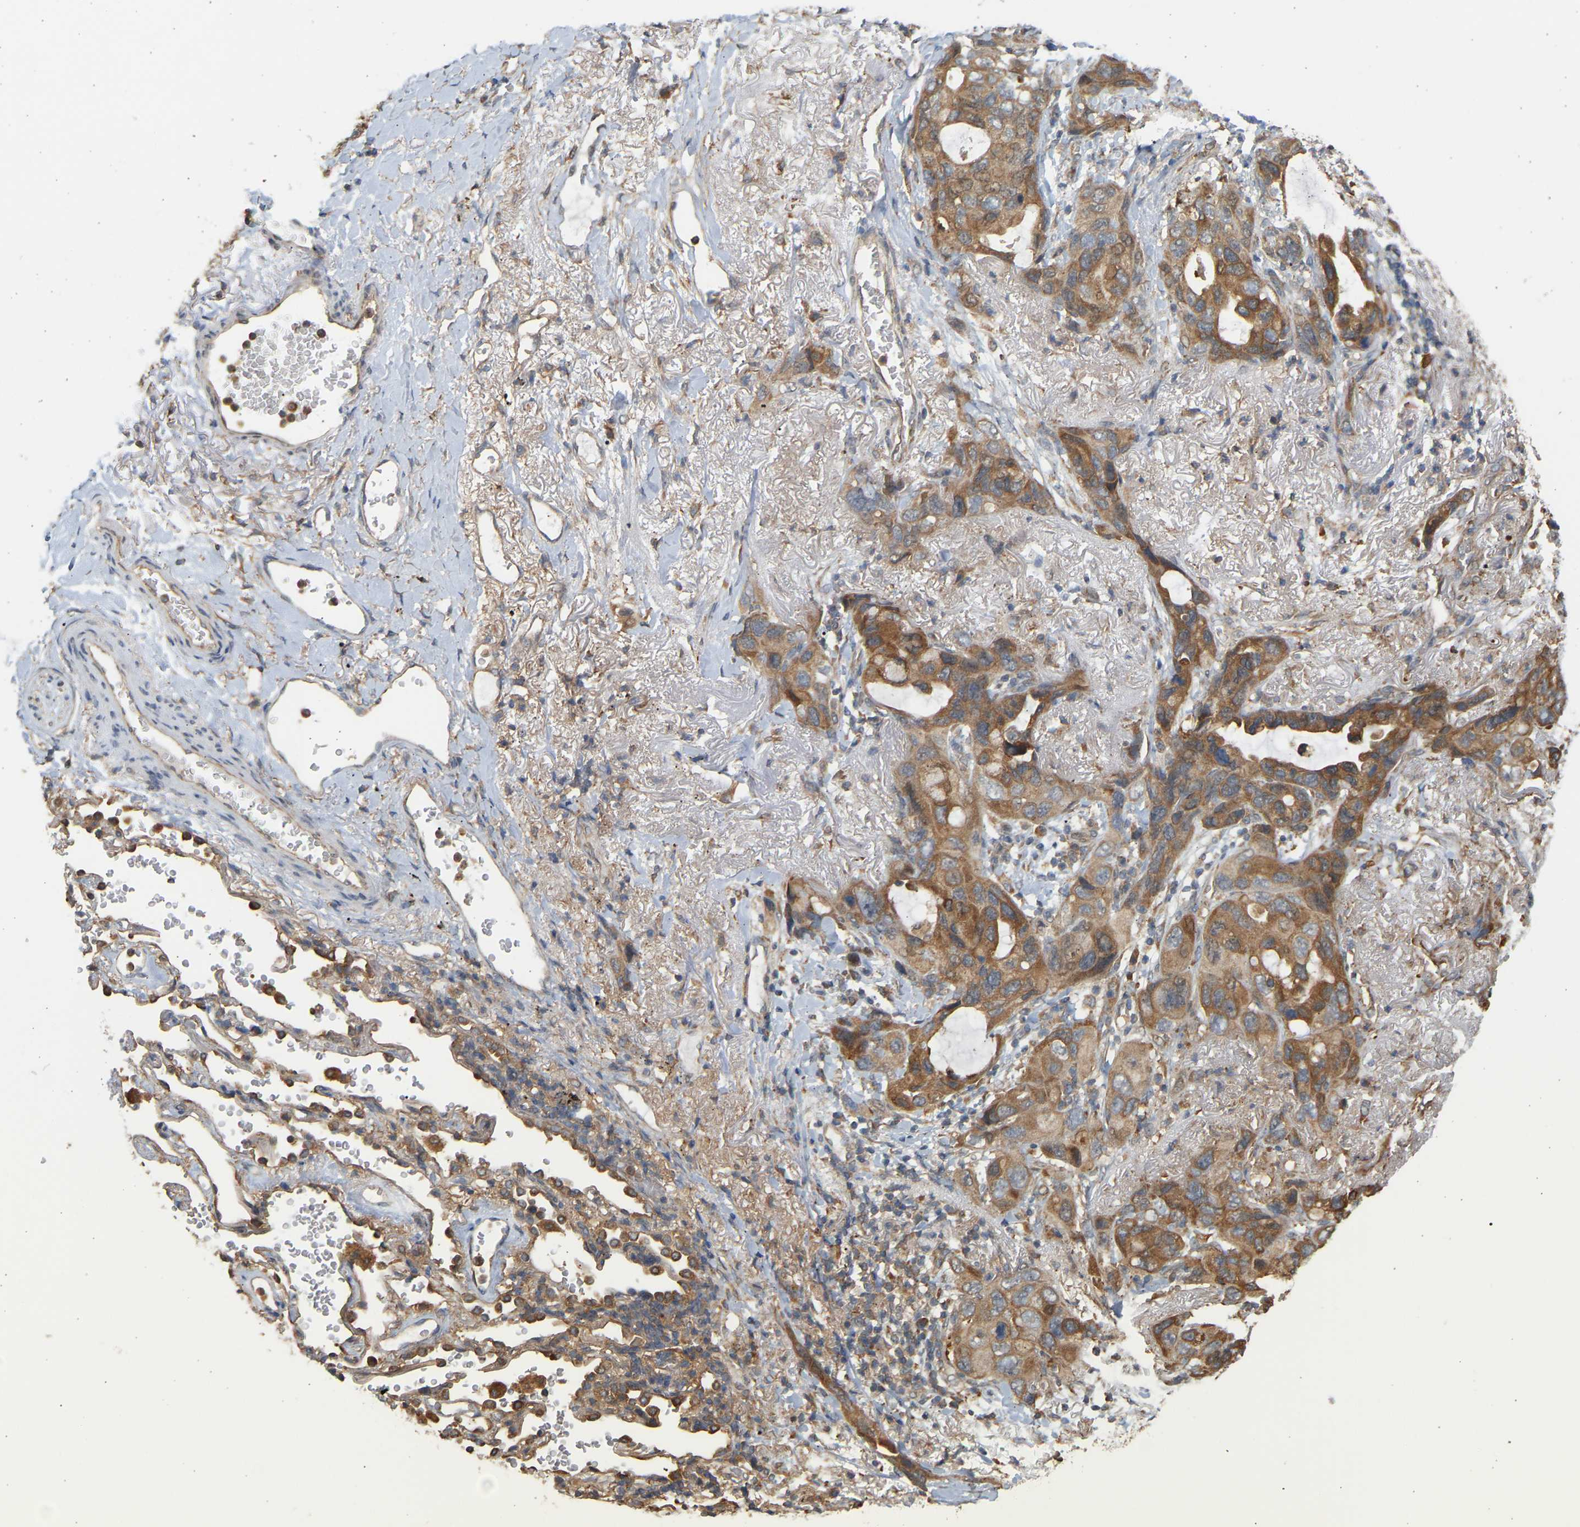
{"staining": {"intensity": "moderate", "quantity": ">75%", "location": "cytoplasmic/membranous"}, "tissue": "lung cancer", "cell_type": "Tumor cells", "image_type": "cancer", "snomed": [{"axis": "morphology", "description": "Squamous cell carcinoma, NOS"}, {"axis": "topography", "description": "Lung"}], "caption": "DAB (3,3'-diaminobenzidine) immunohistochemical staining of lung cancer shows moderate cytoplasmic/membranous protein expression in approximately >75% of tumor cells. The staining was performed using DAB, with brown indicating positive protein expression. Nuclei are stained blue with hematoxylin.", "gene": "B4GALT6", "patient": {"sex": "female", "age": 73}}